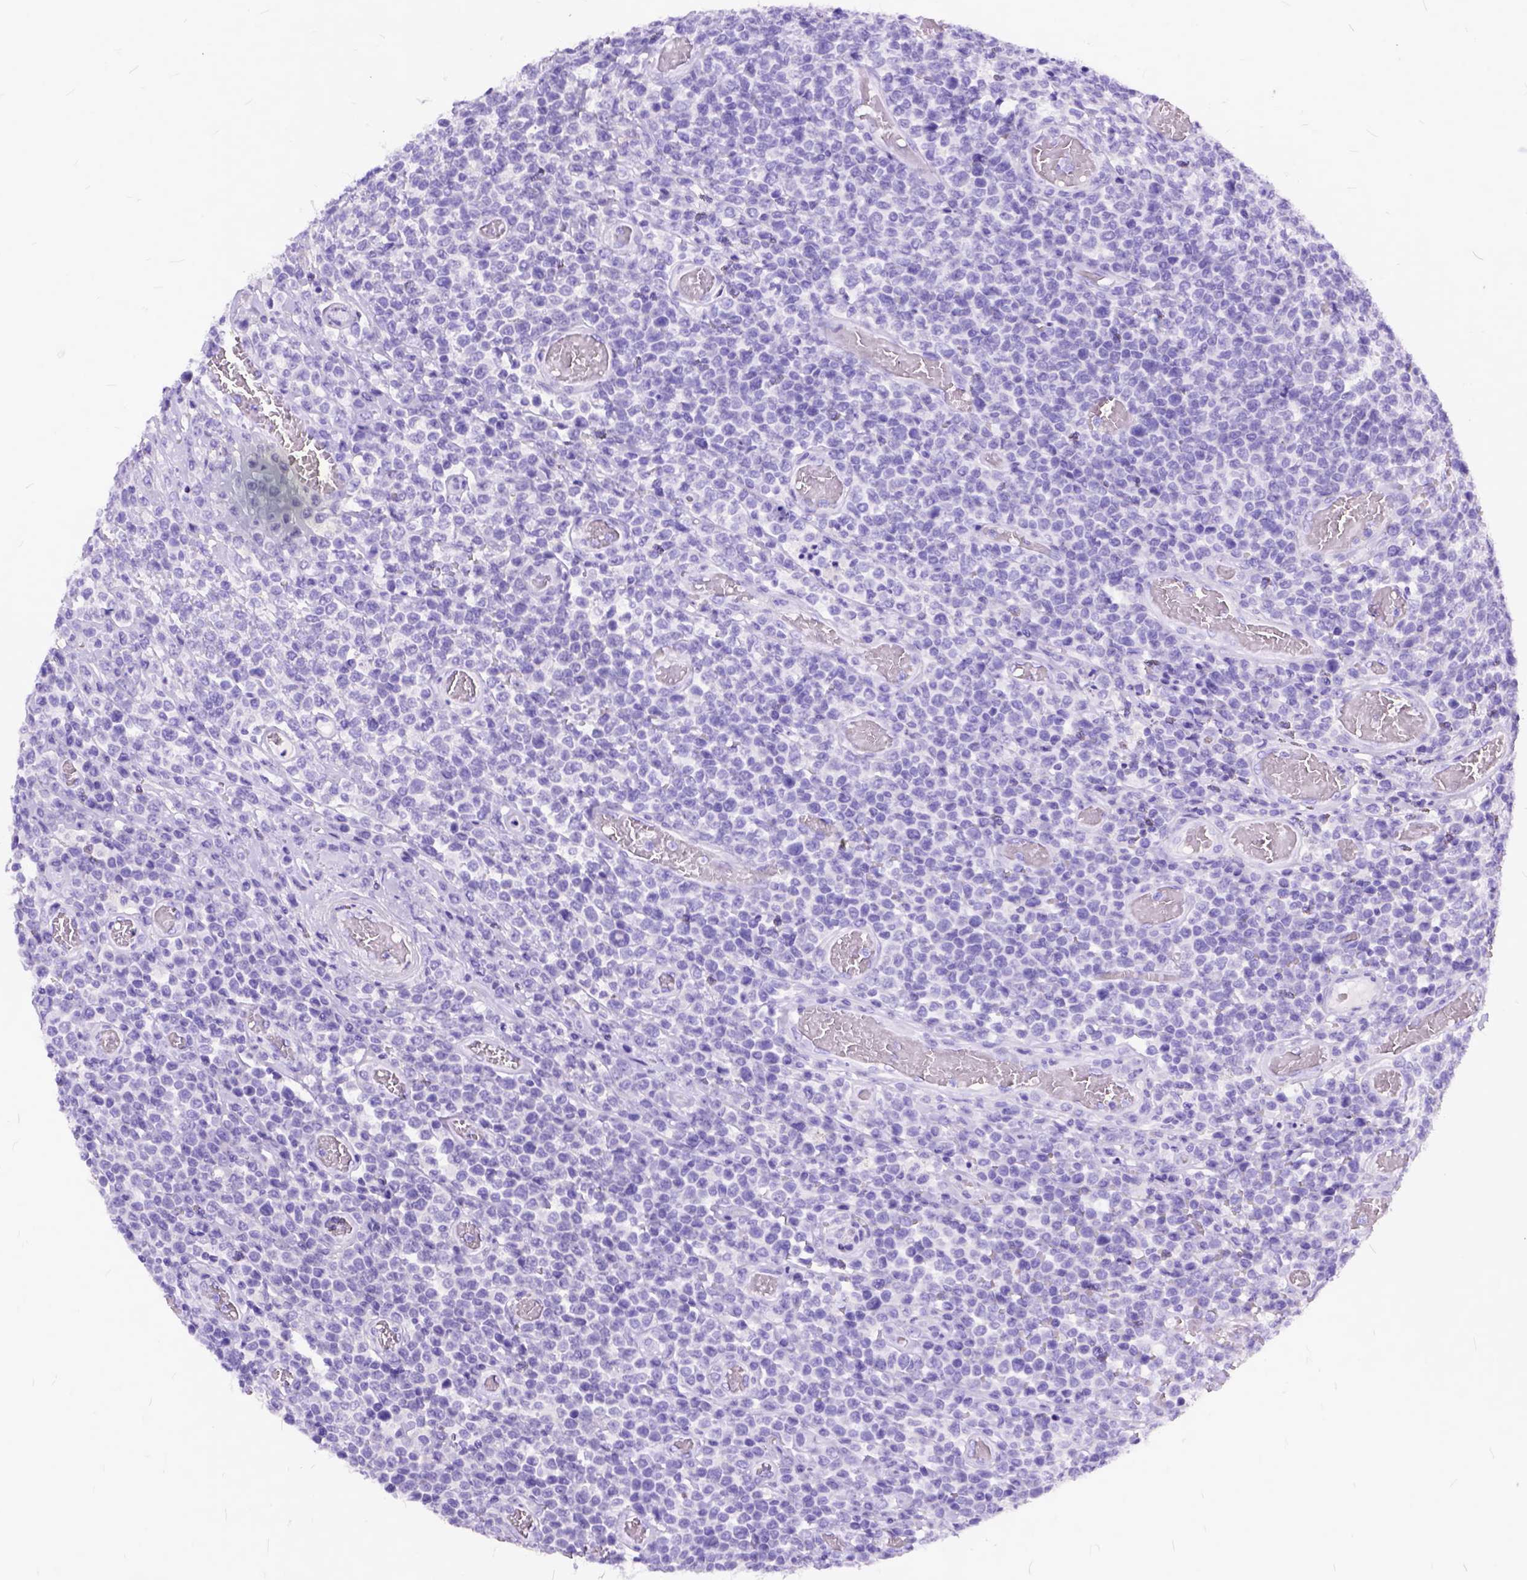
{"staining": {"intensity": "negative", "quantity": "none", "location": "none"}, "tissue": "lymphoma", "cell_type": "Tumor cells", "image_type": "cancer", "snomed": [{"axis": "morphology", "description": "Malignant lymphoma, non-Hodgkin's type, High grade"}, {"axis": "topography", "description": "Soft tissue"}], "caption": "A high-resolution histopathology image shows IHC staining of lymphoma, which demonstrates no significant expression in tumor cells.", "gene": "C1QTNF3", "patient": {"sex": "female", "age": 56}}